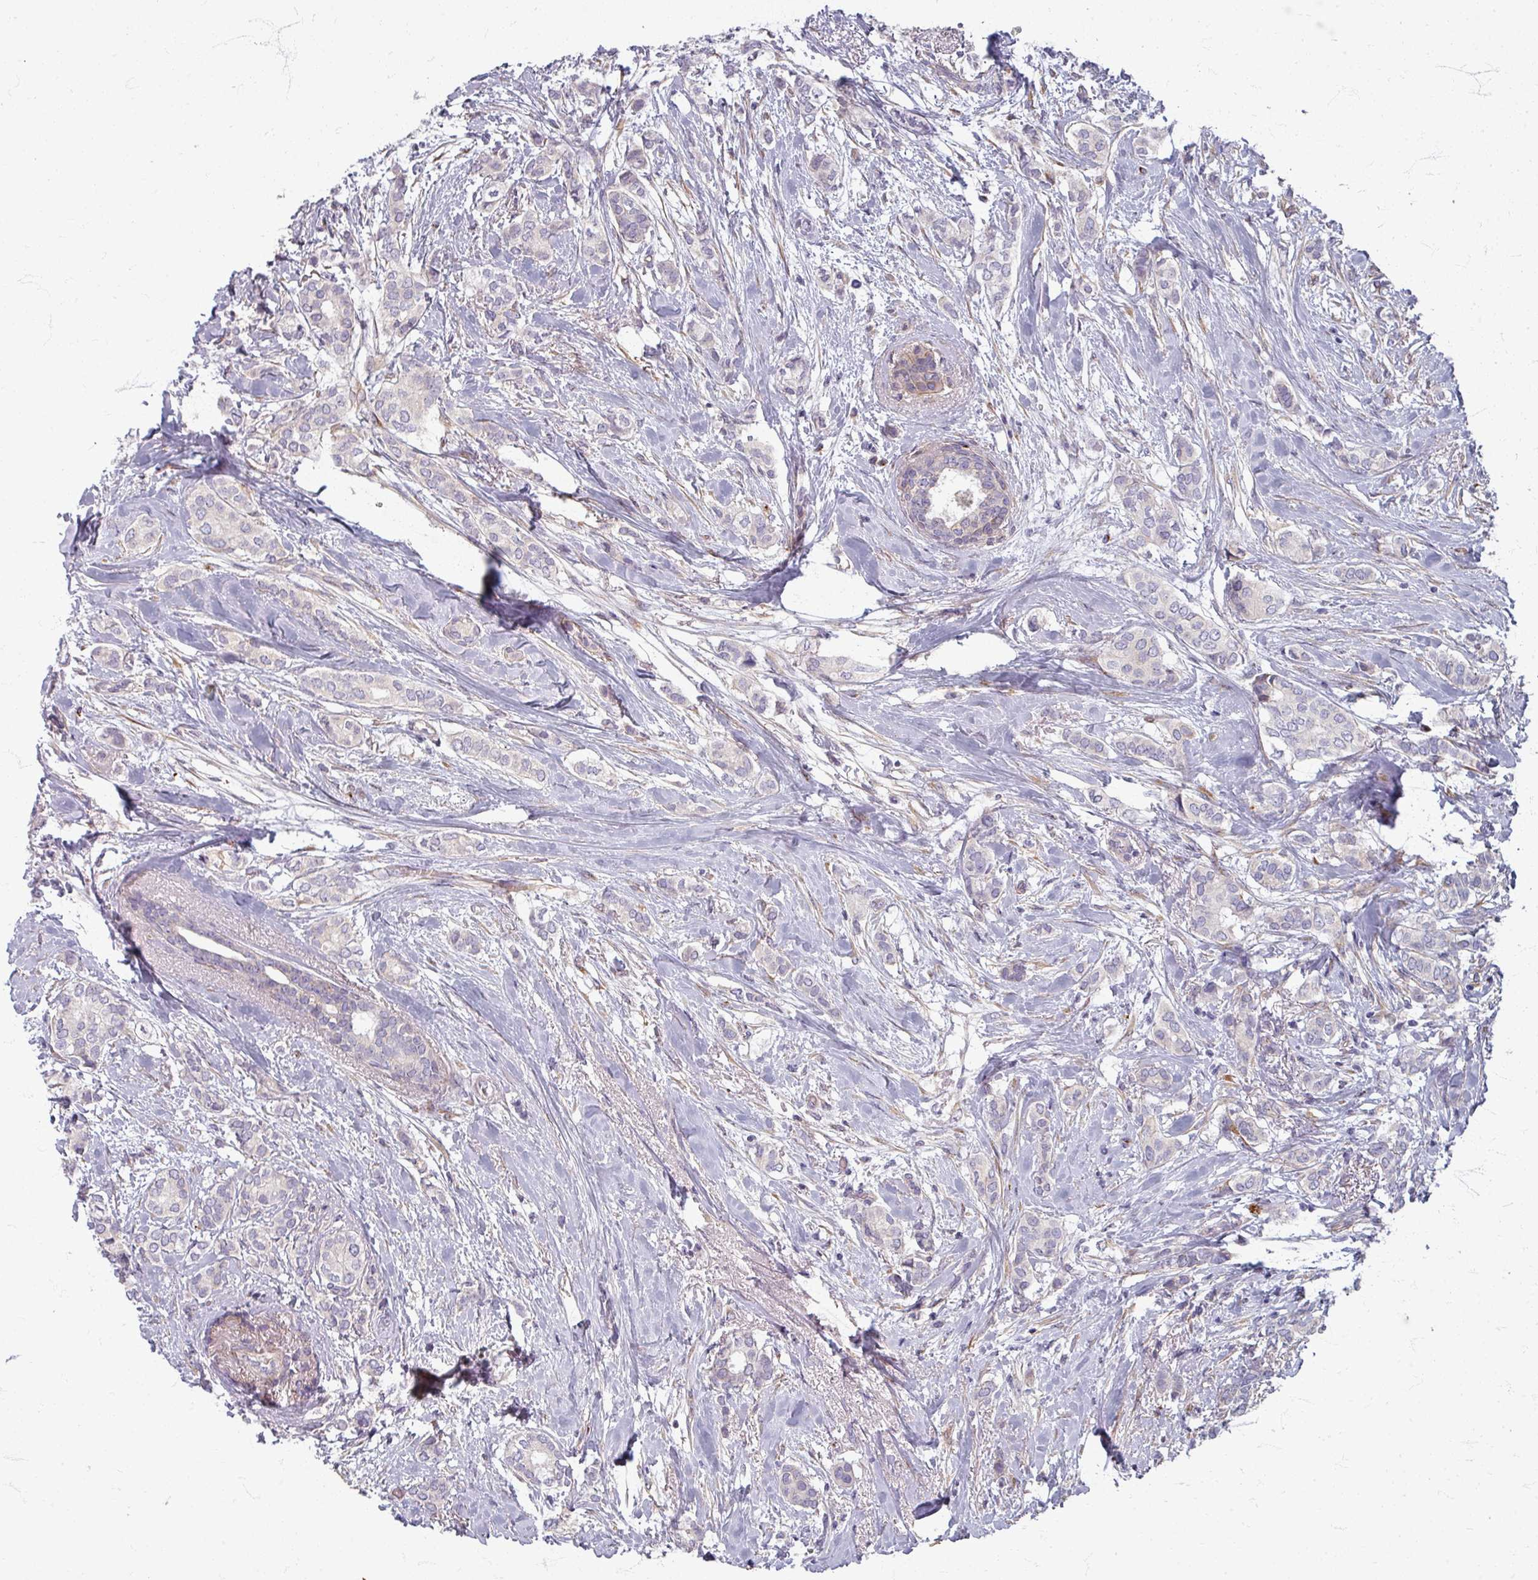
{"staining": {"intensity": "negative", "quantity": "none", "location": "none"}, "tissue": "breast cancer", "cell_type": "Tumor cells", "image_type": "cancer", "snomed": [{"axis": "morphology", "description": "Duct carcinoma"}, {"axis": "topography", "description": "Breast"}], "caption": "Micrograph shows no significant protein expression in tumor cells of infiltrating ductal carcinoma (breast).", "gene": "GABARAPL1", "patient": {"sex": "female", "age": 73}}